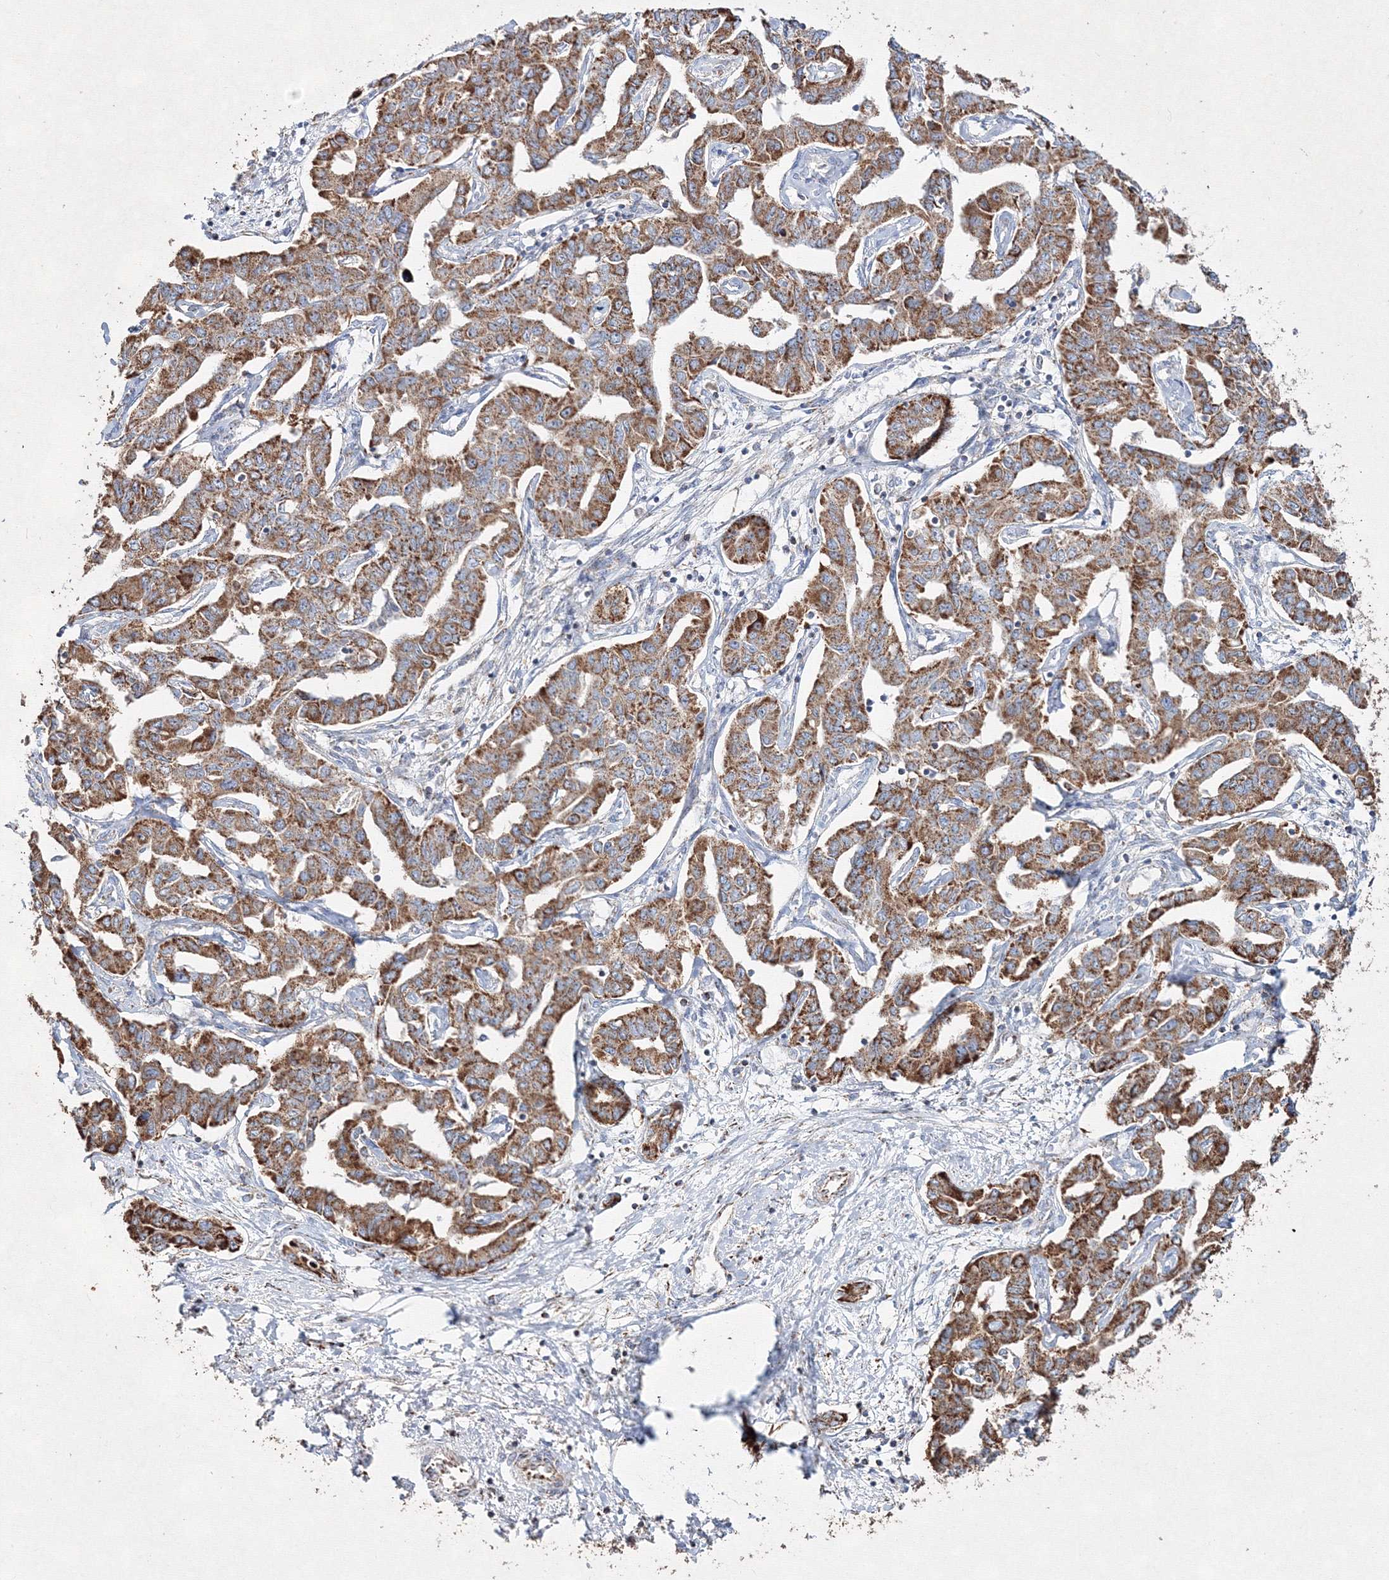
{"staining": {"intensity": "moderate", "quantity": ">75%", "location": "cytoplasmic/membranous"}, "tissue": "liver cancer", "cell_type": "Tumor cells", "image_type": "cancer", "snomed": [{"axis": "morphology", "description": "Cholangiocarcinoma"}, {"axis": "topography", "description": "Liver"}], "caption": "About >75% of tumor cells in human cholangiocarcinoma (liver) demonstrate moderate cytoplasmic/membranous protein positivity as visualized by brown immunohistochemical staining.", "gene": "IGSF9", "patient": {"sex": "male", "age": 59}}